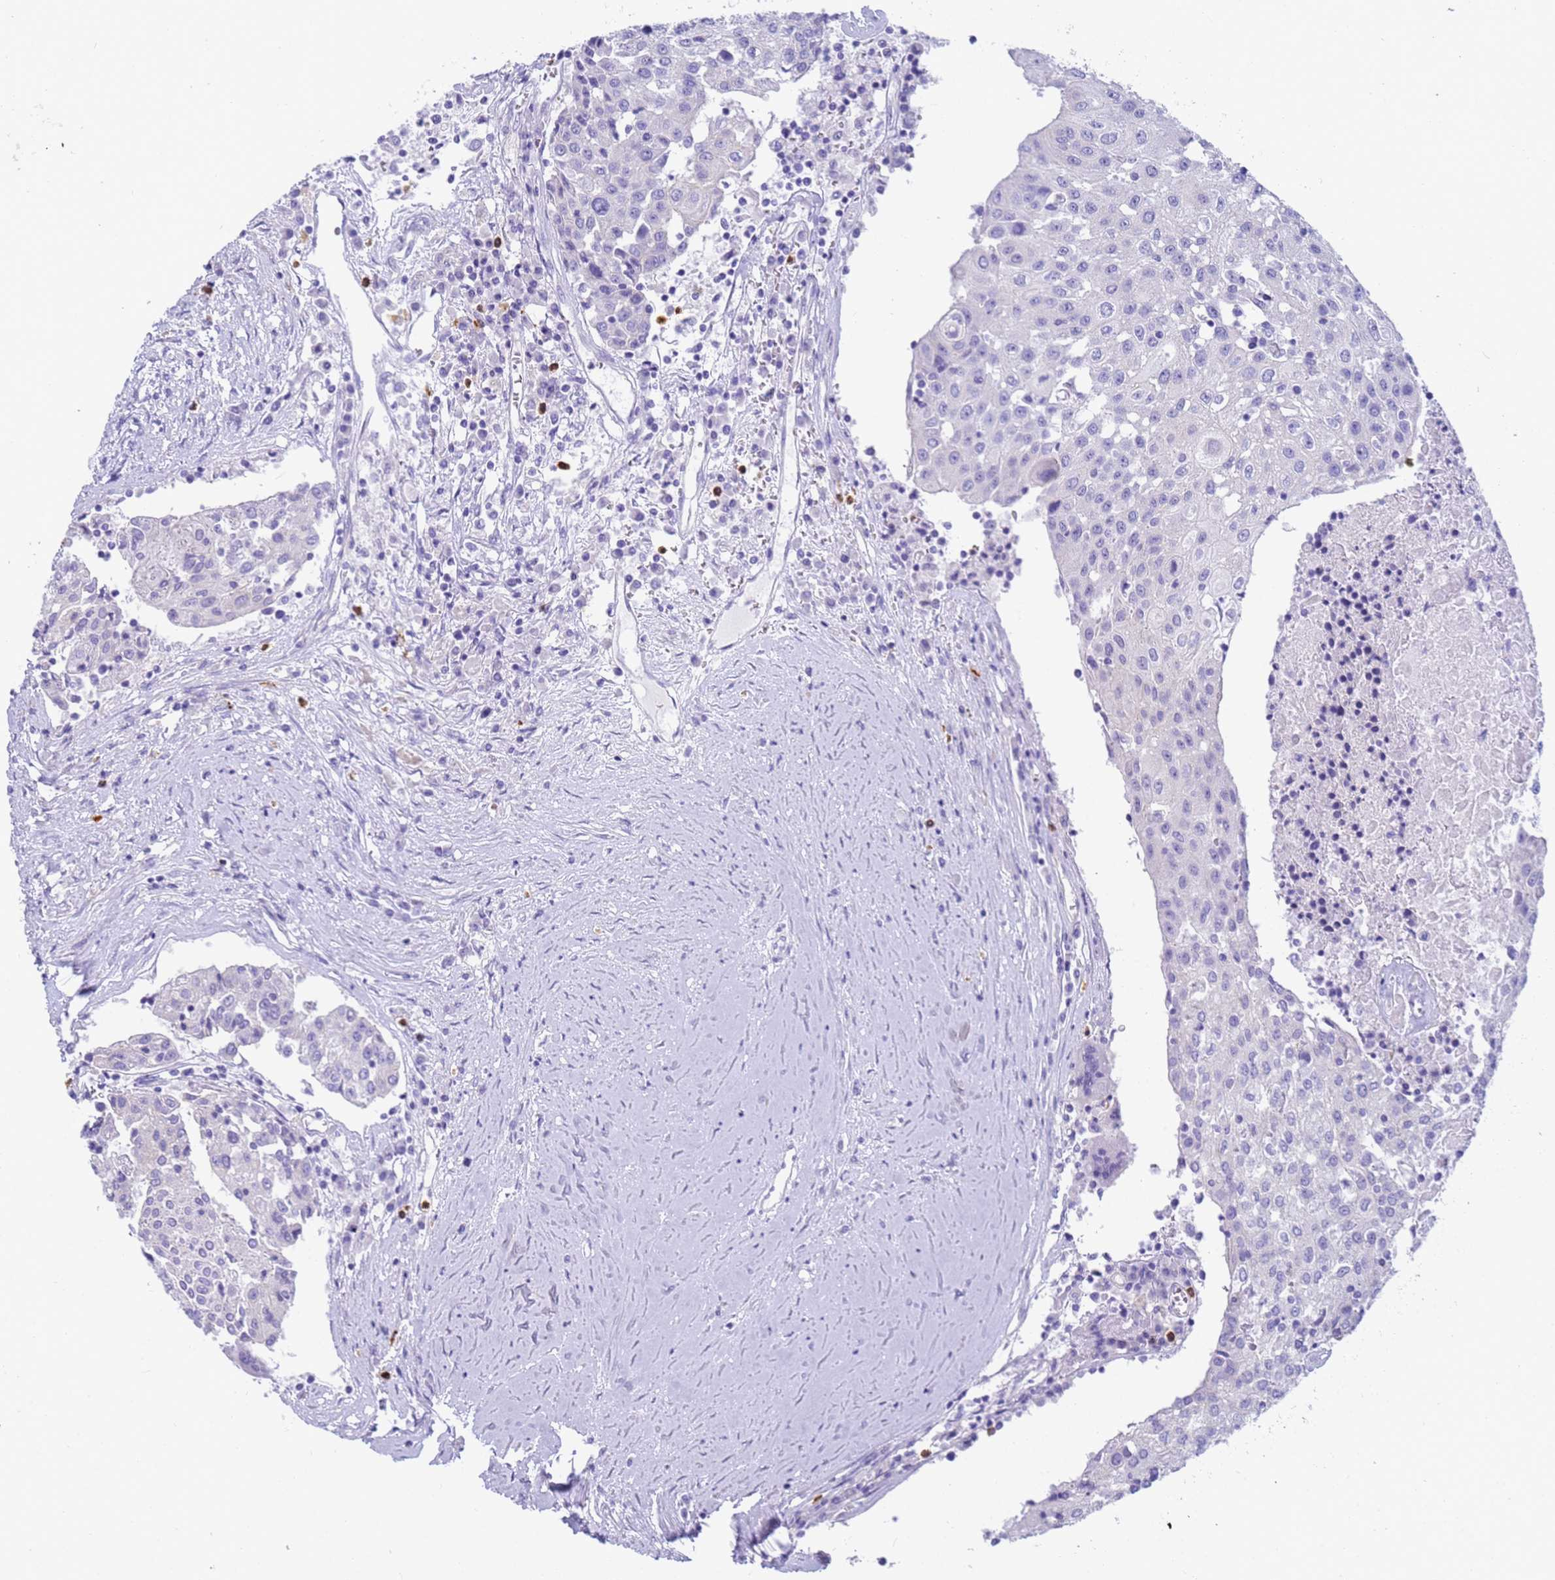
{"staining": {"intensity": "negative", "quantity": "none", "location": "none"}, "tissue": "urothelial cancer", "cell_type": "Tumor cells", "image_type": "cancer", "snomed": [{"axis": "morphology", "description": "Urothelial carcinoma, High grade"}, {"axis": "topography", "description": "Urinary bladder"}], "caption": "High power microscopy image of an IHC micrograph of urothelial cancer, revealing no significant staining in tumor cells. (Brightfield microscopy of DAB immunohistochemistry (IHC) at high magnification).", "gene": "RNASE2", "patient": {"sex": "female", "age": 85}}